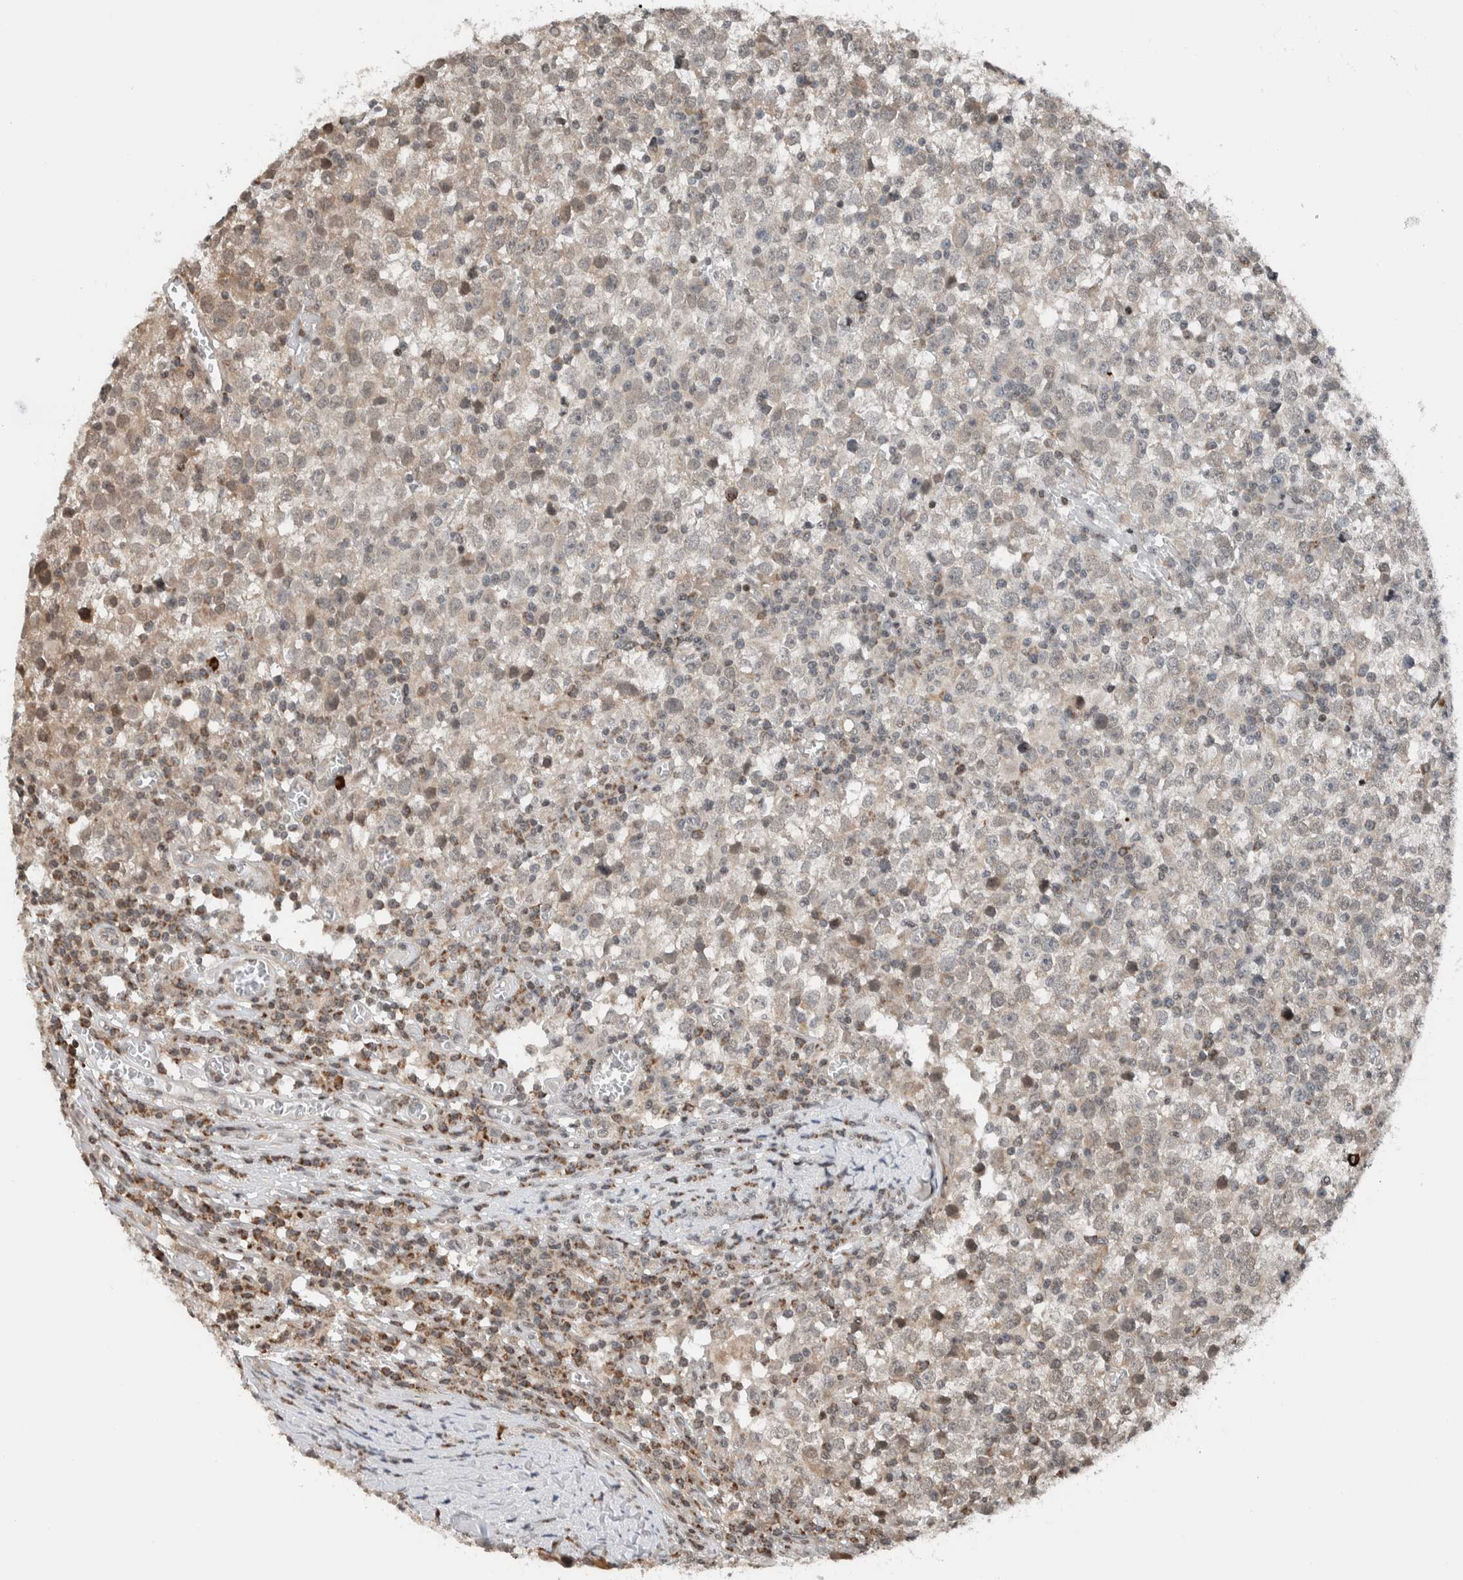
{"staining": {"intensity": "weak", "quantity": "25%-75%", "location": "cytoplasmic/membranous"}, "tissue": "testis cancer", "cell_type": "Tumor cells", "image_type": "cancer", "snomed": [{"axis": "morphology", "description": "Seminoma, NOS"}, {"axis": "topography", "description": "Testis"}], "caption": "There is low levels of weak cytoplasmic/membranous staining in tumor cells of seminoma (testis), as demonstrated by immunohistochemical staining (brown color).", "gene": "NPLOC4", "patient": {"sex": "male", "age": 65}}